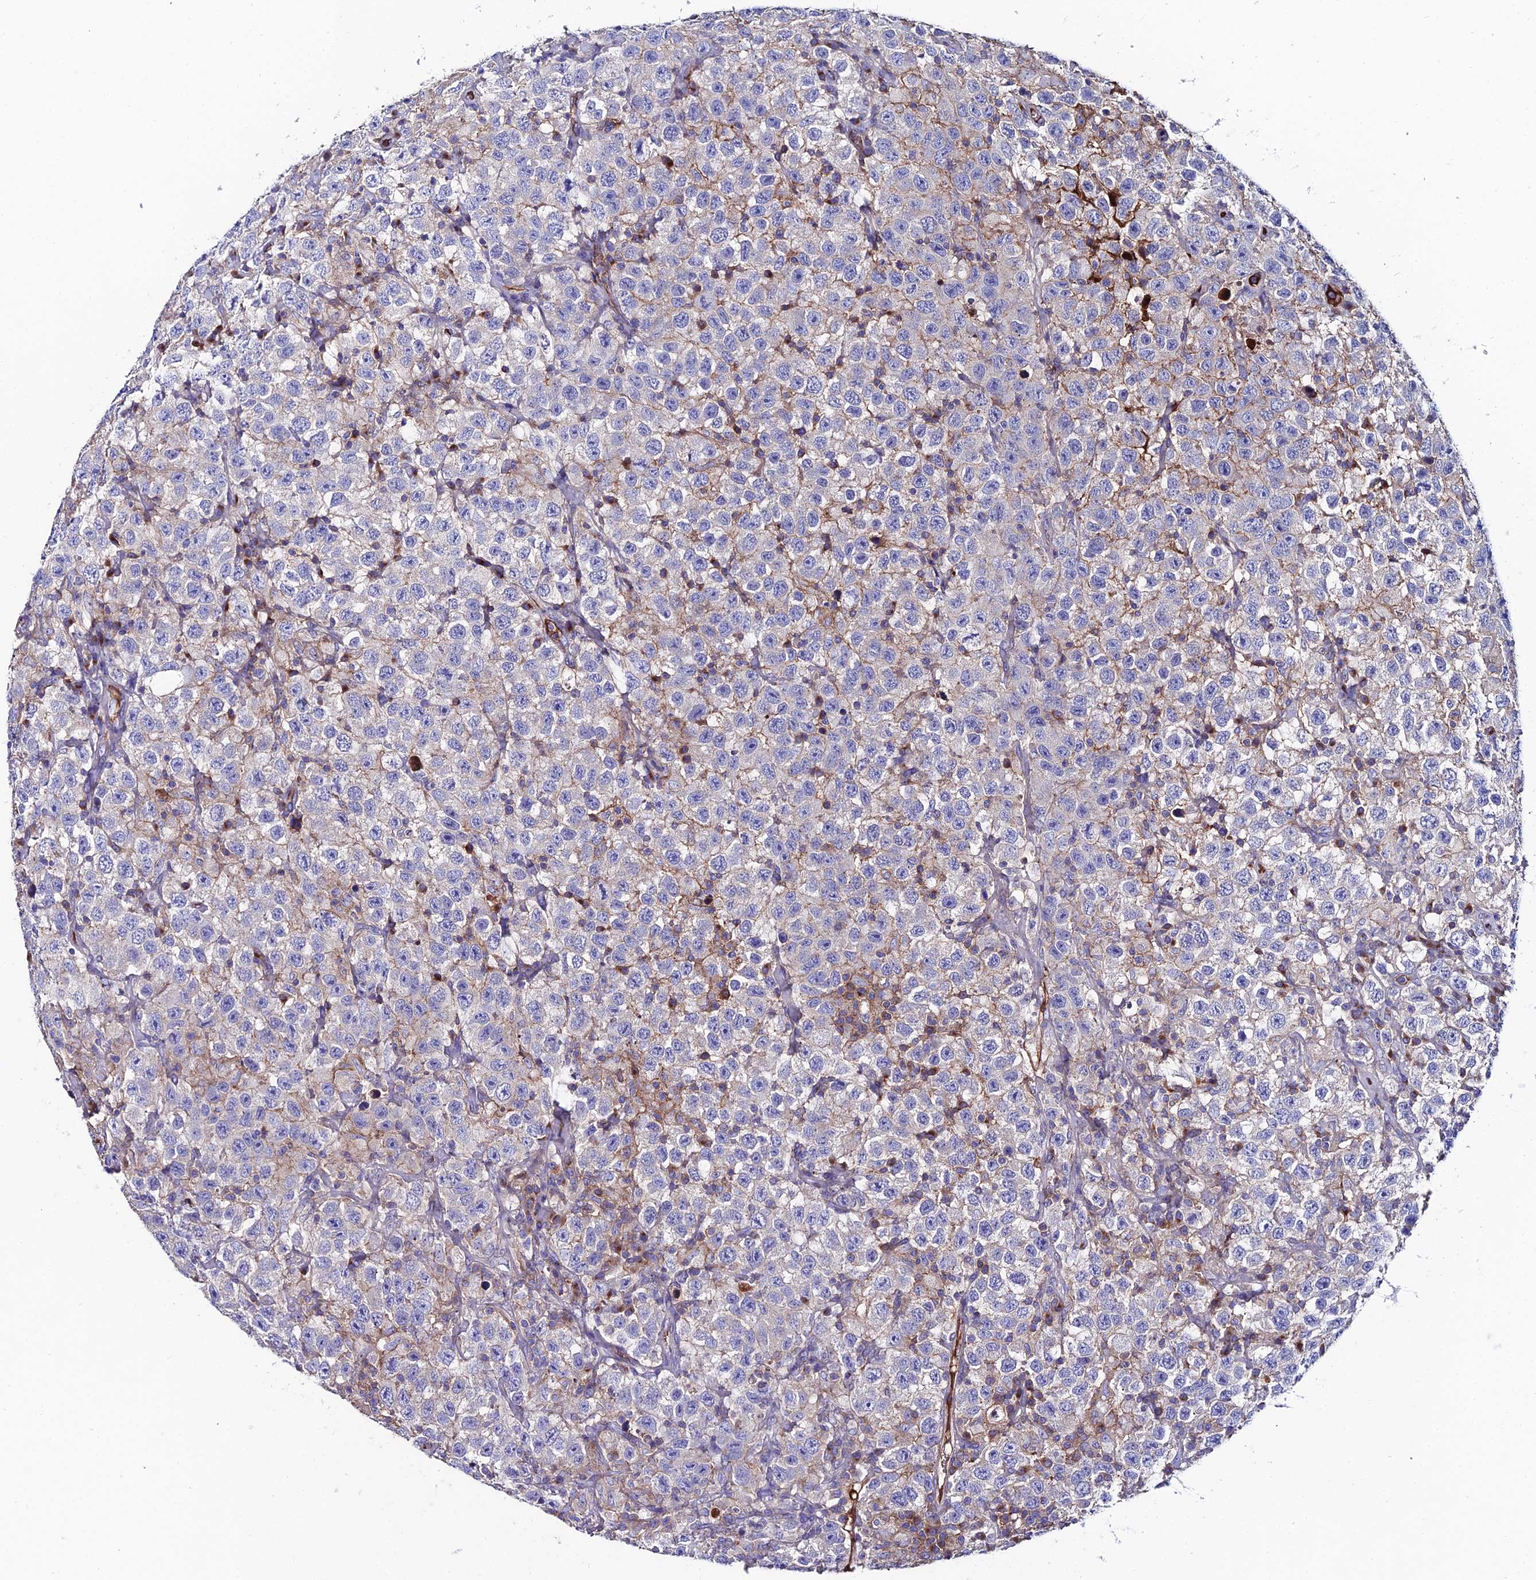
{"staining": {"intensity": "negative", "quantity": "none", "location": "none"}, "tissue": "testis cancer", "cell_type": "Tumor cells", "image_type": "cancer", "snomed": [{"axis": "morphology", "description": "Seminoma, NOS"}, {"axis": "topography", "description": "Testis"}], "caption": "IHC micrograph of human testis seminoma stained for a protein (brown), which reveals no positivity in tumor cells. Nuclei are stained in blue.", "gene": "SLC25A16", "patient": {"sex": "male", "age": 41}}